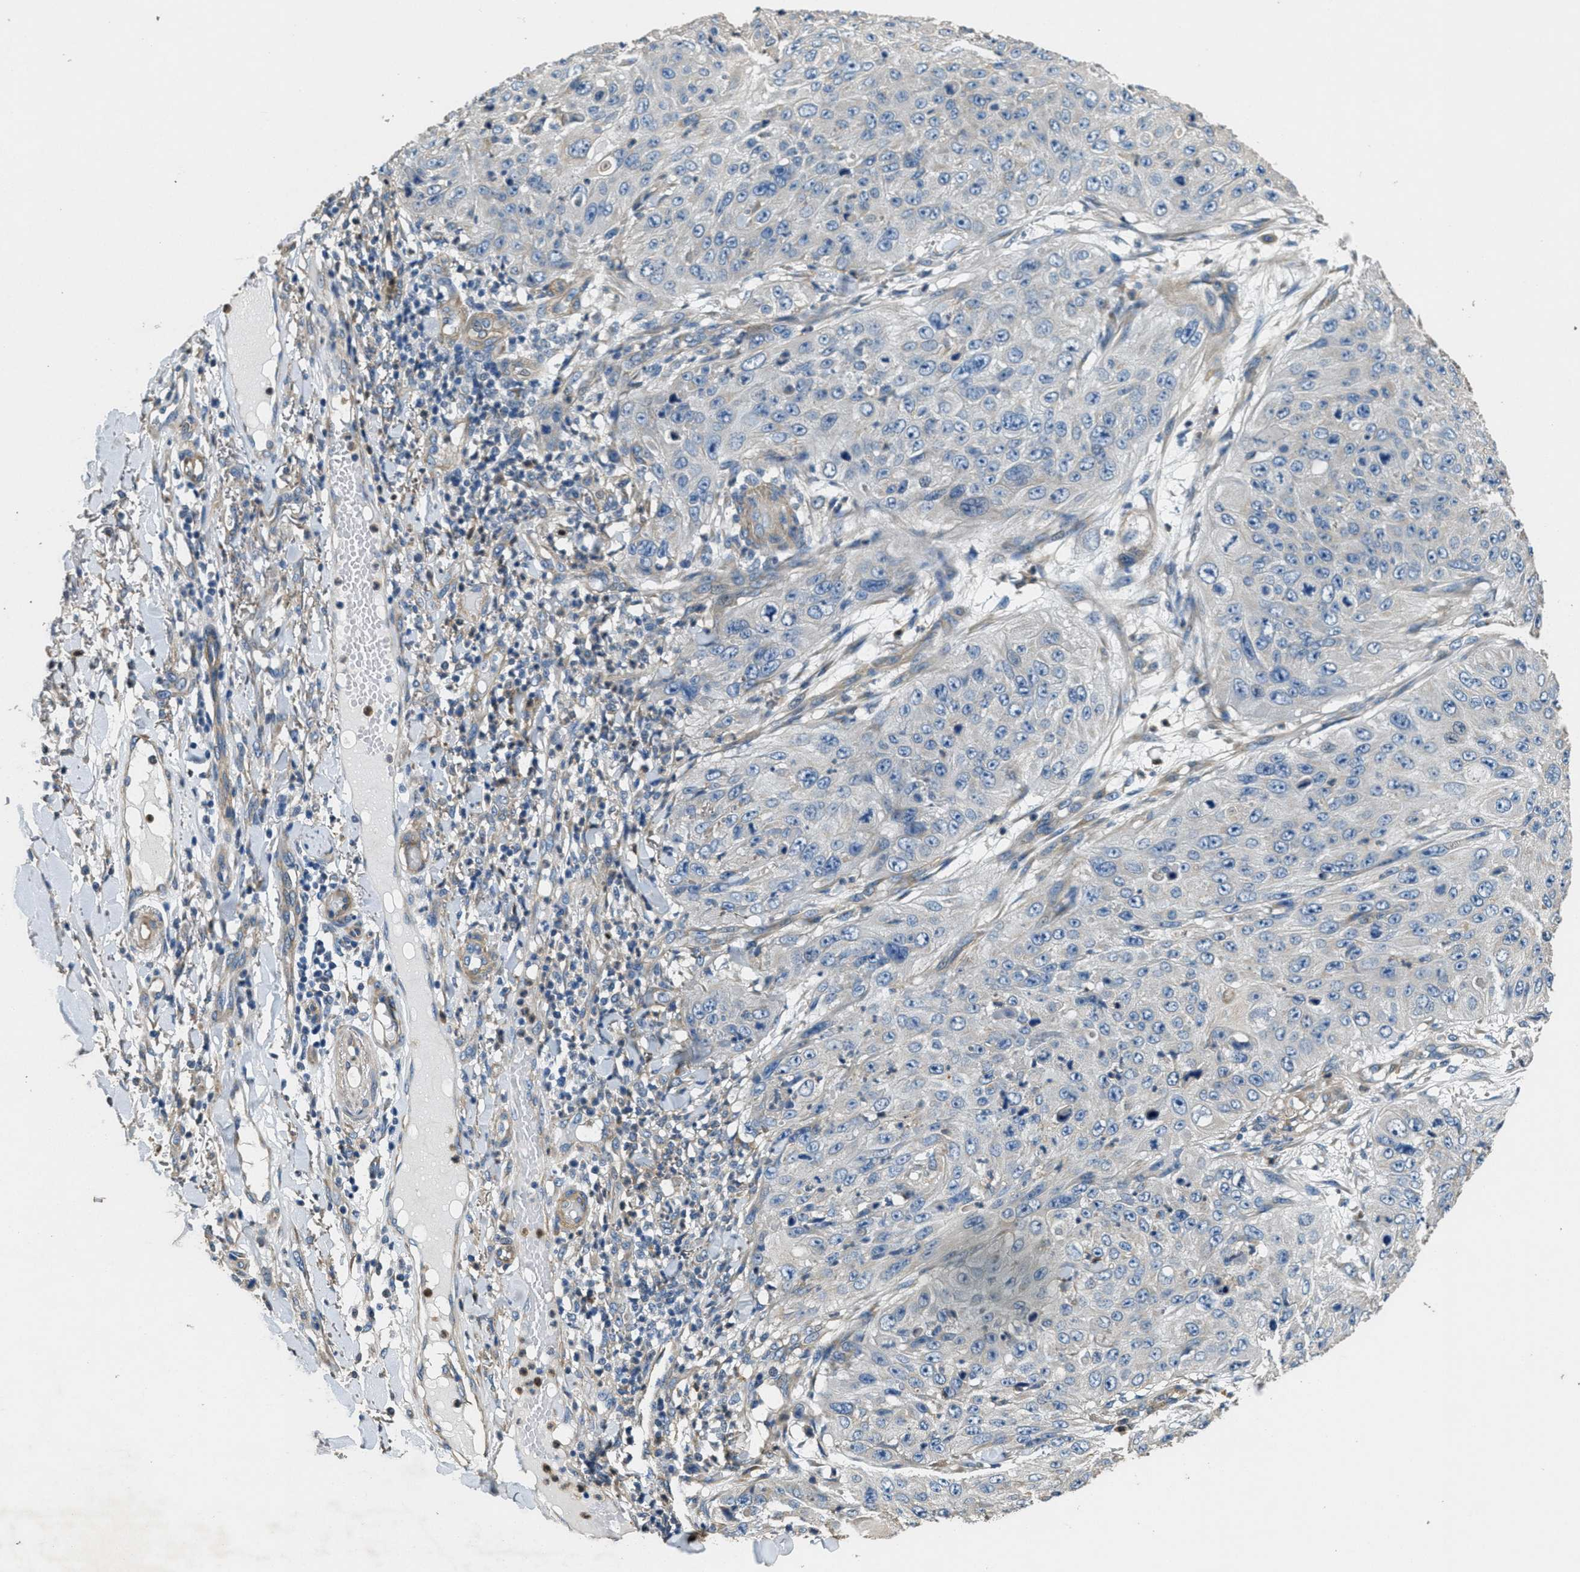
{"staining": {"intensity": "negative", "quantity": "none", "location": "none"}, "tissue": "skin cancer", "cell_type": "Tumor cells", "image_type": "cancer", "snomed": [{"axis": "morphology", "description": "Squamous cell carcinoma, NOS"}, {"axis": "topography", "description": "Skin"}], "caption": "Immunohistochemistry histopathology image of neoplastic tissue: skin squamous cell carcinoma stained with DAB (3,3'-diaminobenzidine) displays no significant protein expression in tumor cells.", "gene": "TOMM70", "patient": {"sex": "female", "age": 80}}